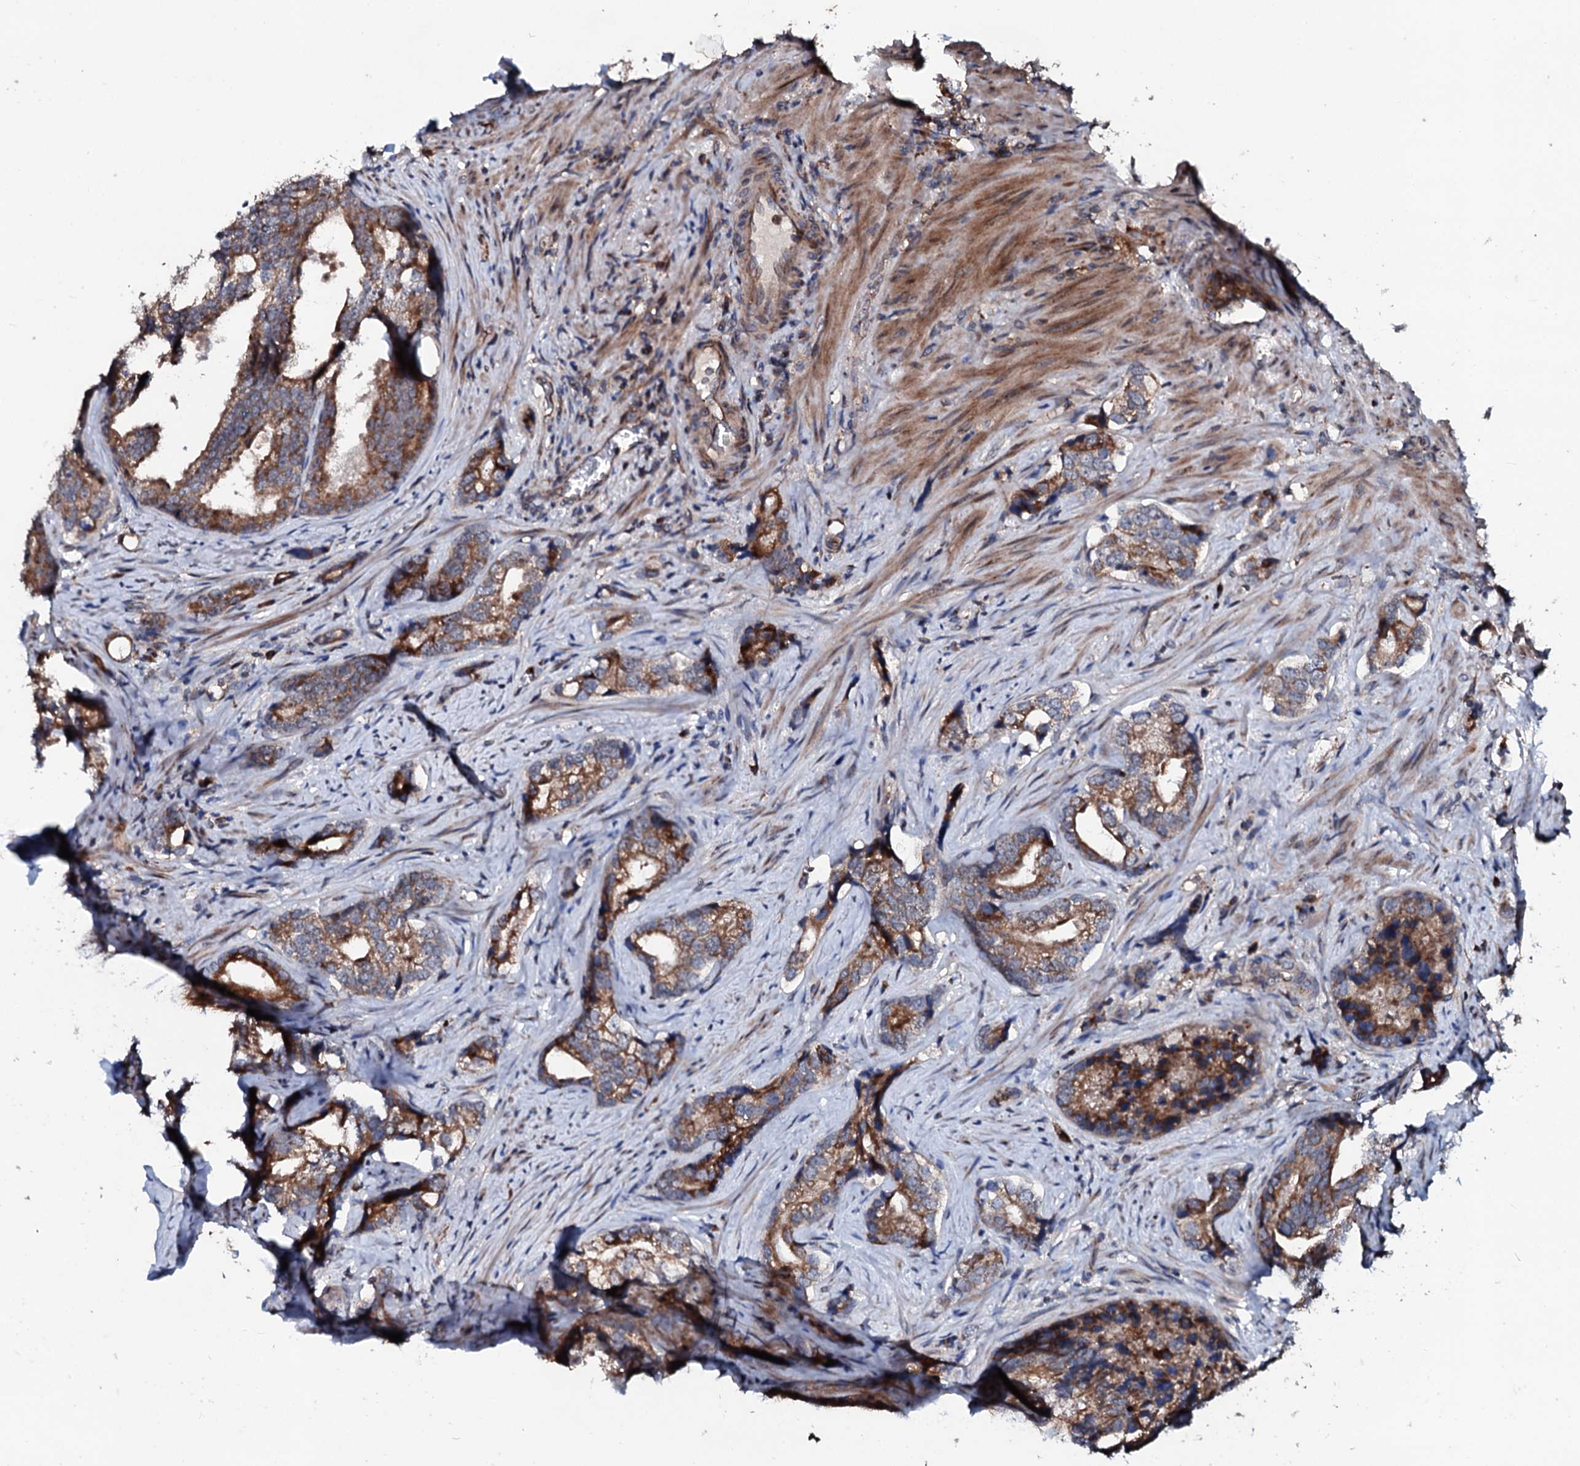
{"staining": {"intensity": "moderate", "quantity": ">75%", "location": "cytoplasmic/membranous"}, "tissue": "prostate cancer", "cell_type": "Tumor cells", "image_type": "cancer", "snomed": [{"axis": "morphology", "description": "Adenocarcinoma, High grade"}, {"axis": "topography", "description": "Prostate"}], "caption": "Prostate high-grade adenocarcinoma stained for a protein (brown) shows moderate cytoplasmic/membranous positive expression in approximately >75% of tumor cells.", "gene": "SDHAF2", "patient": {"sex": "male", "age": 75}}